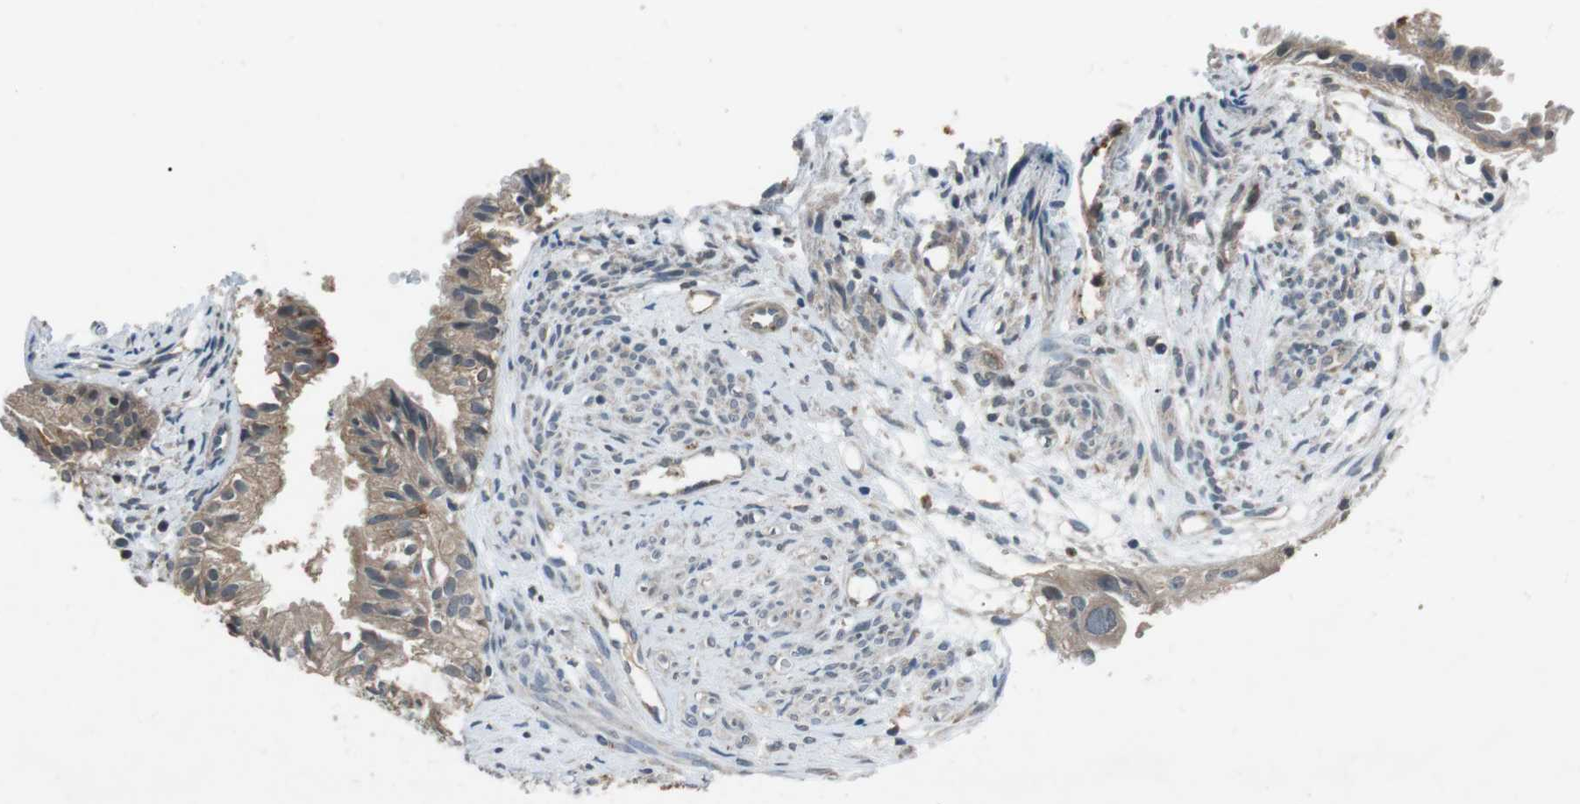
{"staining": {"intensity": "weak", "quantity": ">75%", "location": "cytoplasmic/membranous"}, "tissue": "cervical cancer", "cell_type": "Tumor cells", "image_type": "cancer", "snomed": [{"axis": "morphology", "description": "Normal tissue, NOS"}, {"axis": "morphology", "description": "Adenocarcinoma, NOS"}, {"axis": "topography", "description": "Cervix"}, {"axis": "topography", "description": "Endometrium"}], "caption": "A histopathology image of human cervical adenocarcinoma stained for a protein shows weak cytoplasmic/membranous brown staining in tumor cells.", "gene": "NEK7", "patient": {"sex": "female", "age": 86}}